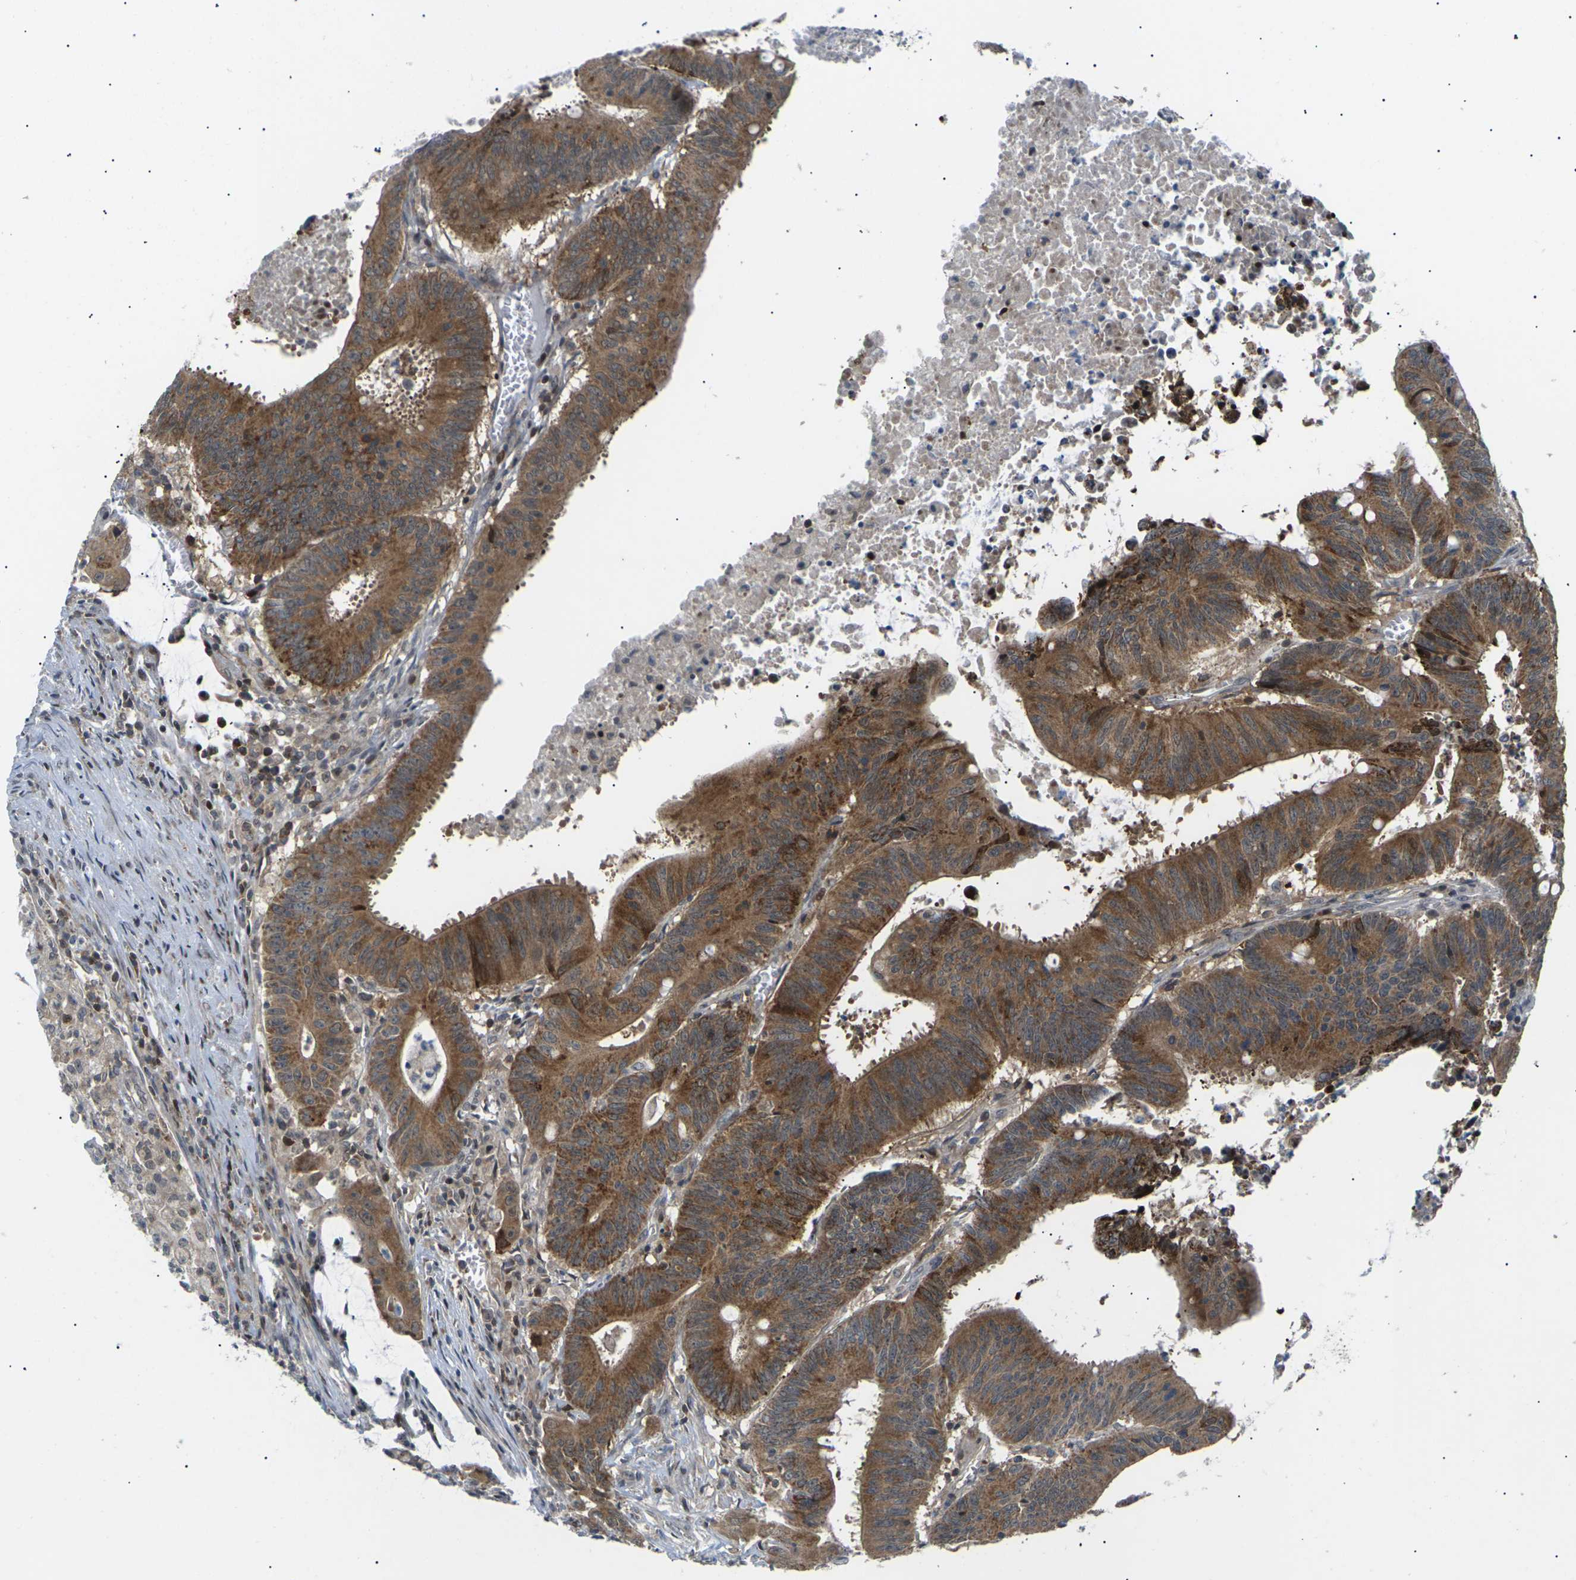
{"staining": {"intensity": "moderate", "quantity": ">75%", "location": "cytoplasmic/membranous"}, "tissue": "colorectal cancer", "cell_type": "Tumor cells", "image_type": "cancer", "snomed": [{"axis": "morphology", "description": "Adenocarcinoma, NOS"}, {"axis": "topography", "description": "Colon"}], "caption": "High-power microscopy captured an immunohistochemistry (IHC) photomicrograph of colorectal adenocarcinoma, revealing moderate cytoplasmic/membranous expression in approximately >75% of tumor cells.", "gene": "RPS6KA3", "patient": {"sex": "male", "age": 45}}